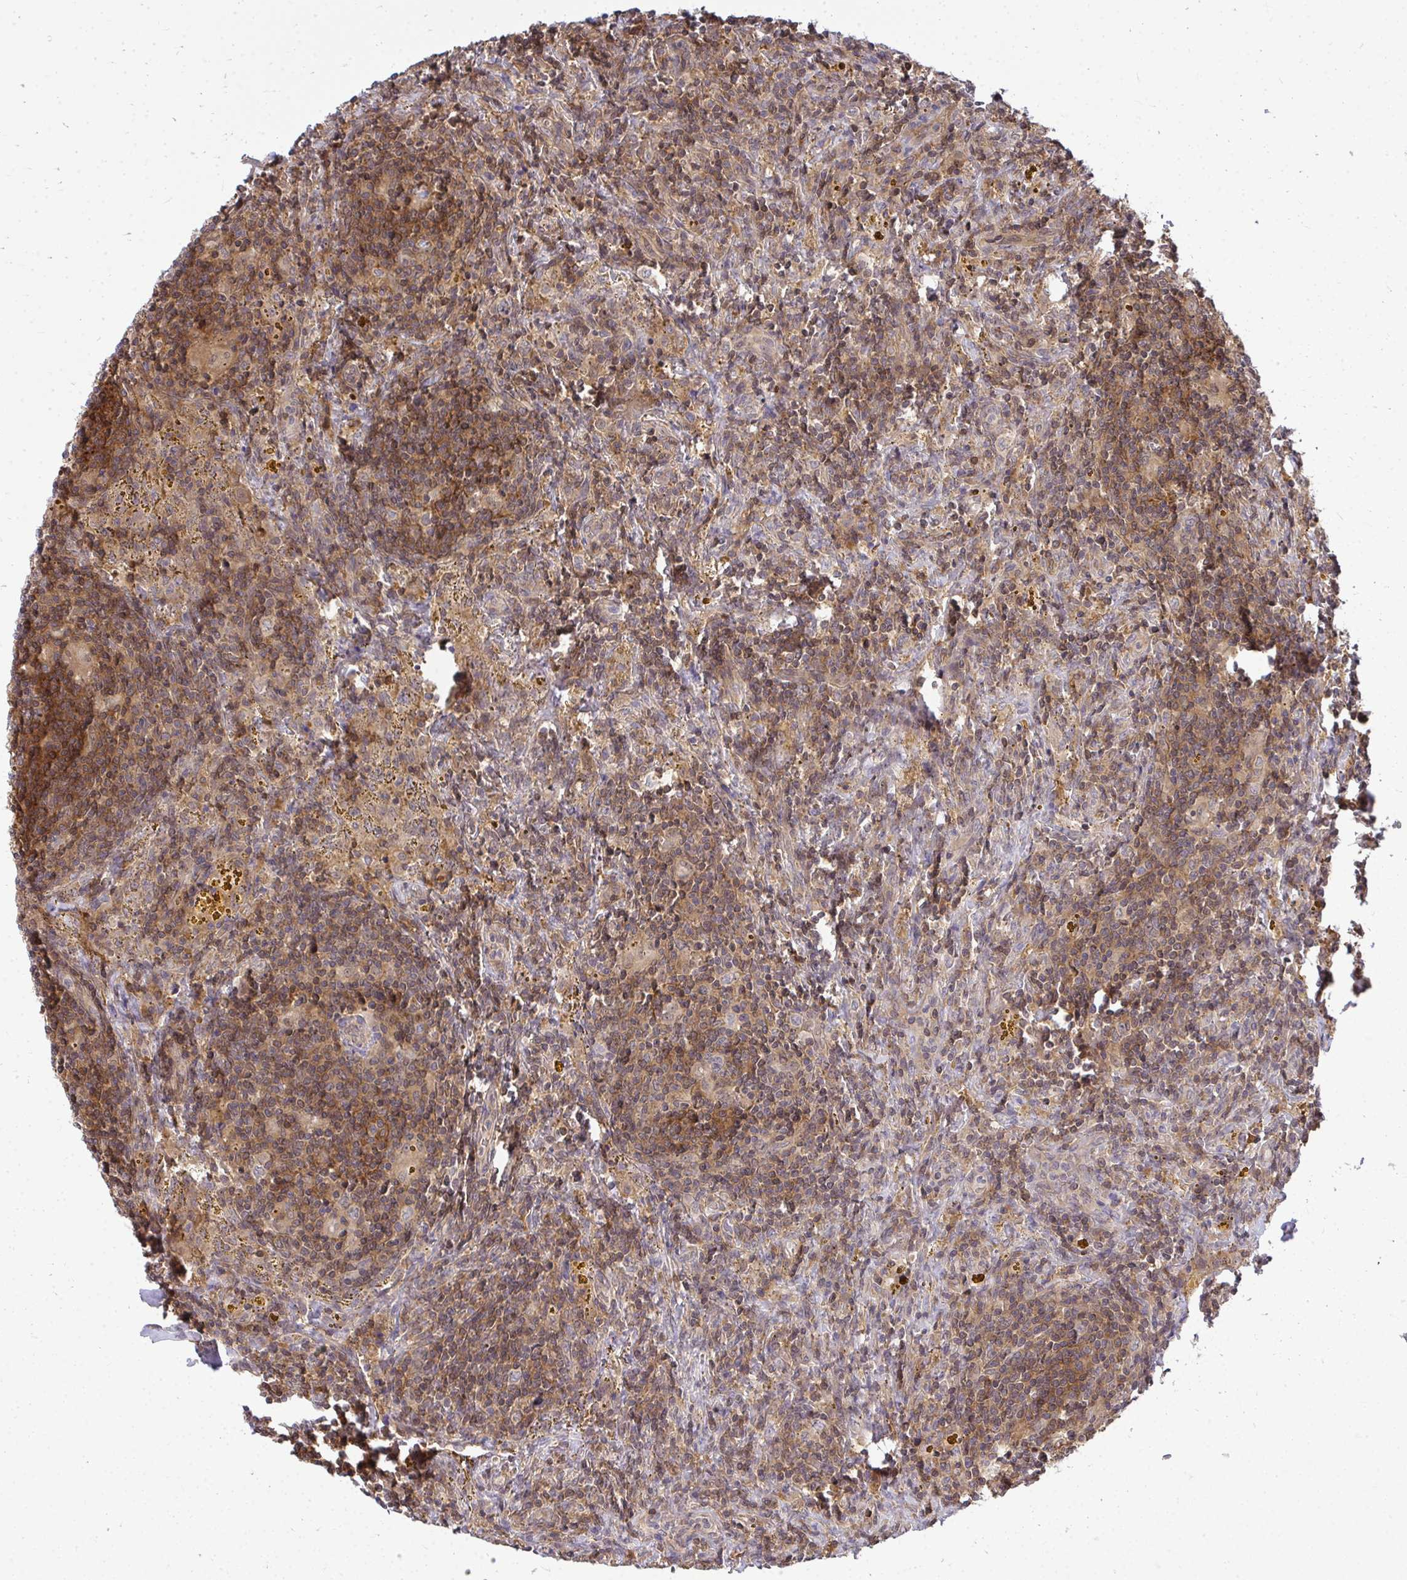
{"staining": {"intensity": "moderate", "quantity": ">75%", "location": "cytoplasmic/membranous"}, "tissue": "lymphoma", "cell_type": "Tumor cells", "image_type": "cancer", "snomed": [{"axis": "morphology", "description": "Malignant lymphoma, non-Hodgkin's type, Low grade"}, {"axis": "topography", "description": "Spleen"}], "caption": "Approximately >75% of tumor cells in human low-grade malignant lymphoma, non-Hodgkin's type show moderate cytoplasmic/membranous protein expression as visualized by brown immunohistochemical staining.", "gene": "HDHD2", "patient": {"sex": "female", "age": 70}}